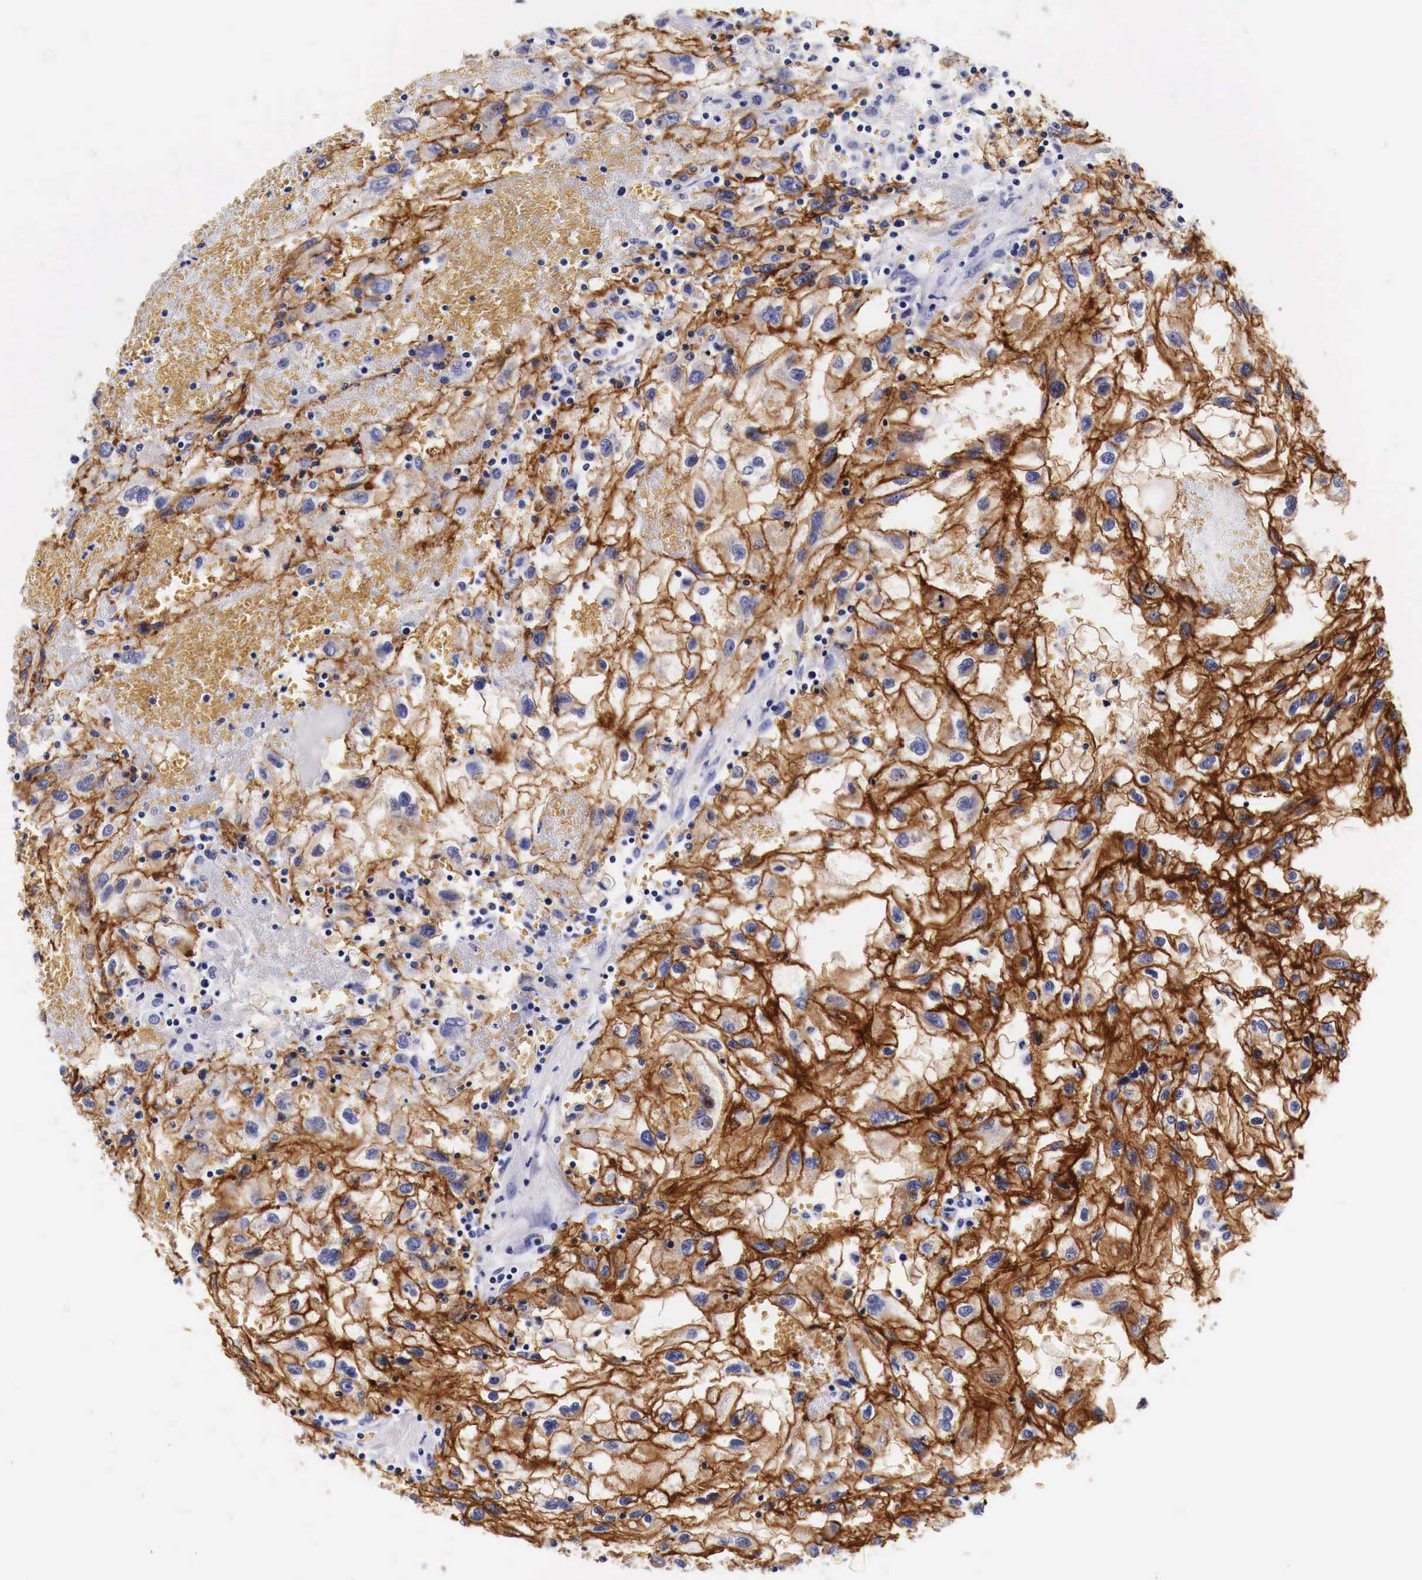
{"staining": {"intensity": "strong", "quantity": ">75%", "location": "cytoplasmic/membranous"}, "tissue": "renal cancer", "cell_type": "Tumor cells", "image_type": "cancer", "snomed": [{"axis": "morphology", "description": "Normal tissue, NOS"}, {"axis": "morphology", "description": "Adenocarcinoma, NOS"}, {"axis": "topography", "description": "Kidney"}], "caption": "This is a micrograph of IHC staining of renal cancer, which shows strong positivity in the cytoplasmic/membranous of tumor cells.", "gene": "EGFR", "patient": {"sex": "male", "age": 71}}